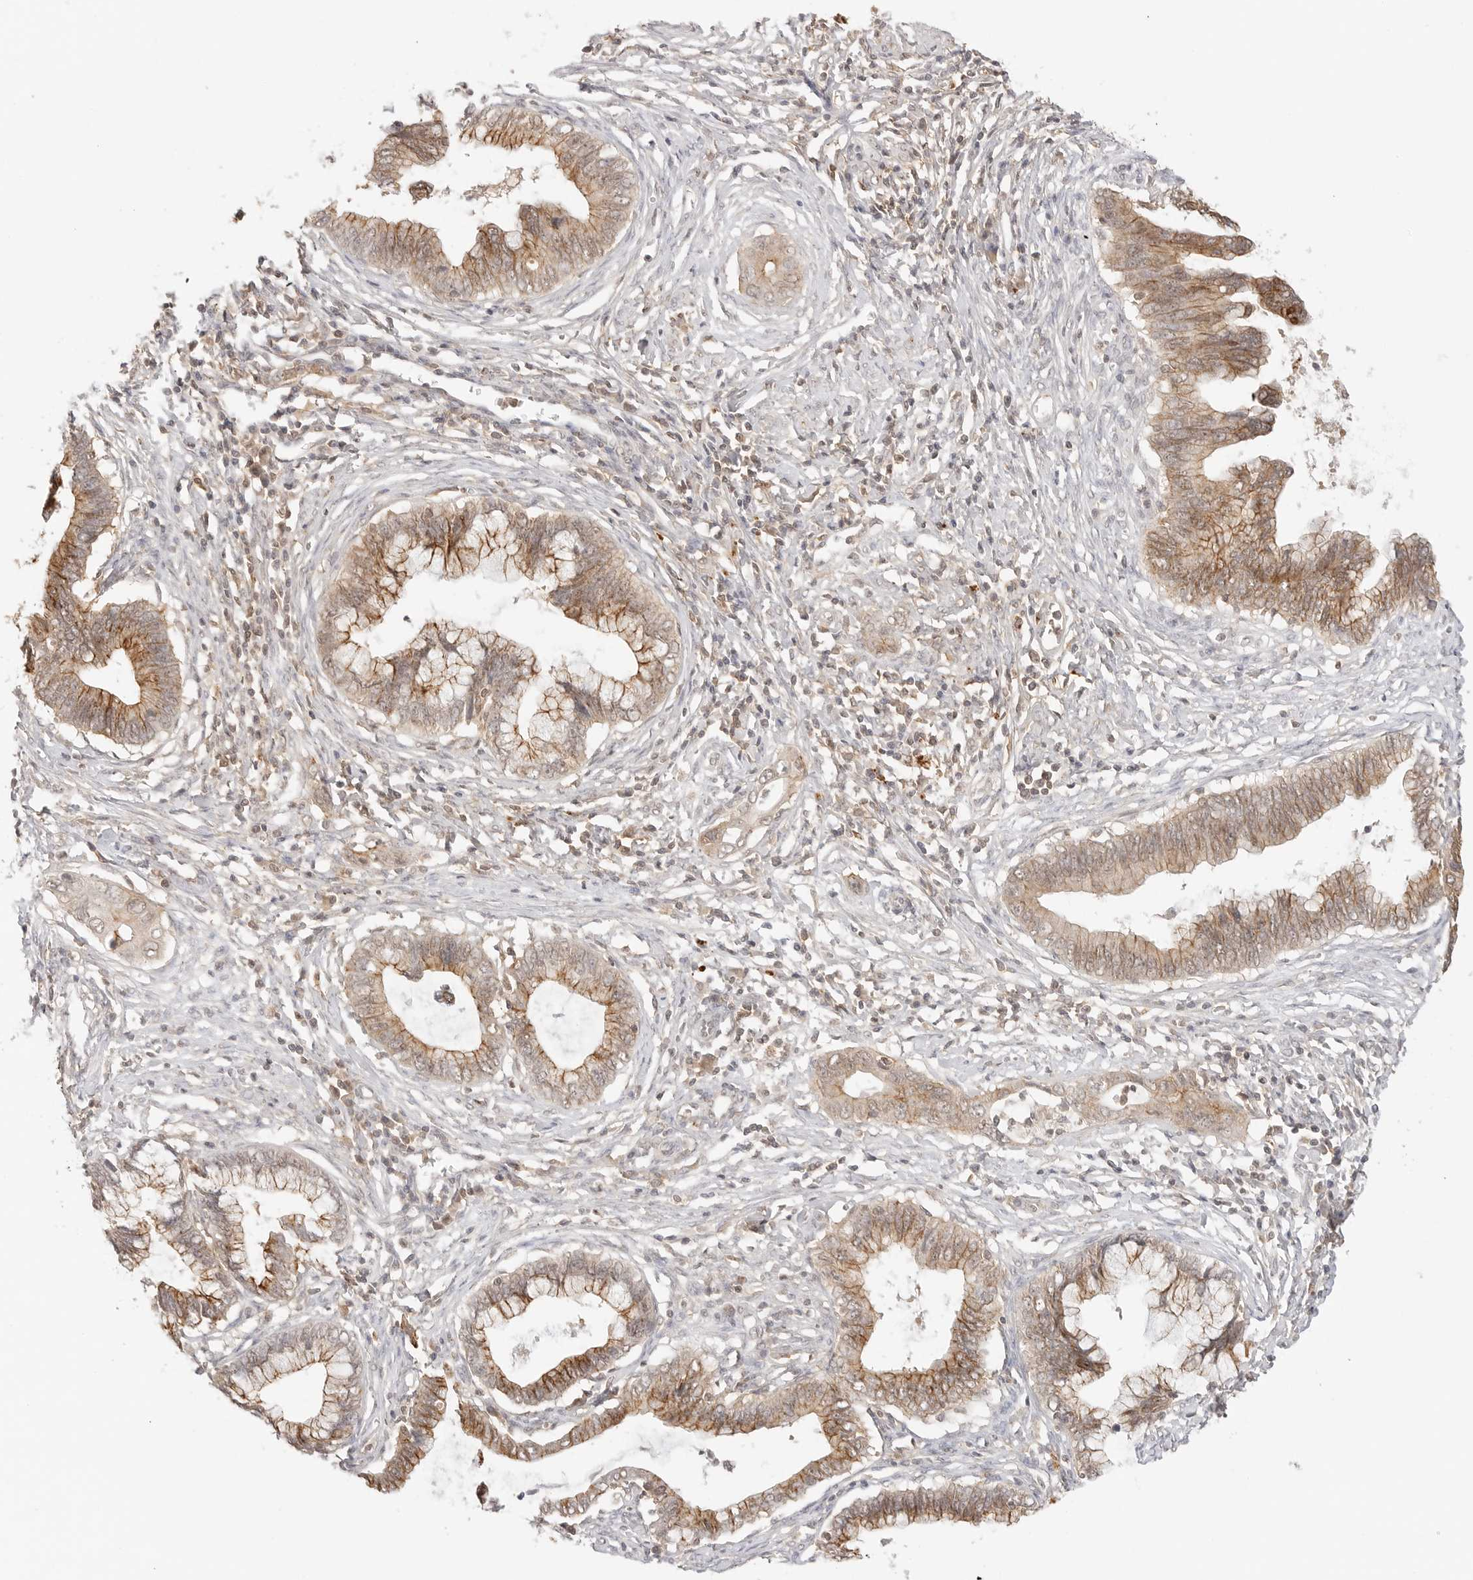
{"staining": {"intensity": "moderate", "quantity": ">75%", "location": "cytoplasmic/membranous"}, "tissue": "cervical cancer", "cell_type": "Tumor cells", "image_type": "cancer", "snomed": [{"axis": "morphology", "description": "Adenocarcinoma, NOS"}, {"axis": "topography", "description": "Cervix"}], "caption": "Immunohistochemical staining of human cervical cancer (adenocarcinoma) displays moderate cytoplasmic/membranous protein expression in approximately >75% of tumor cells. (DAB (3,3'-diaminobenzidine) IHC, brown staining for protein, blue staining for nuclei).", "gene": "EPHA1", "patient": {"sex": "female", "age": 44}}